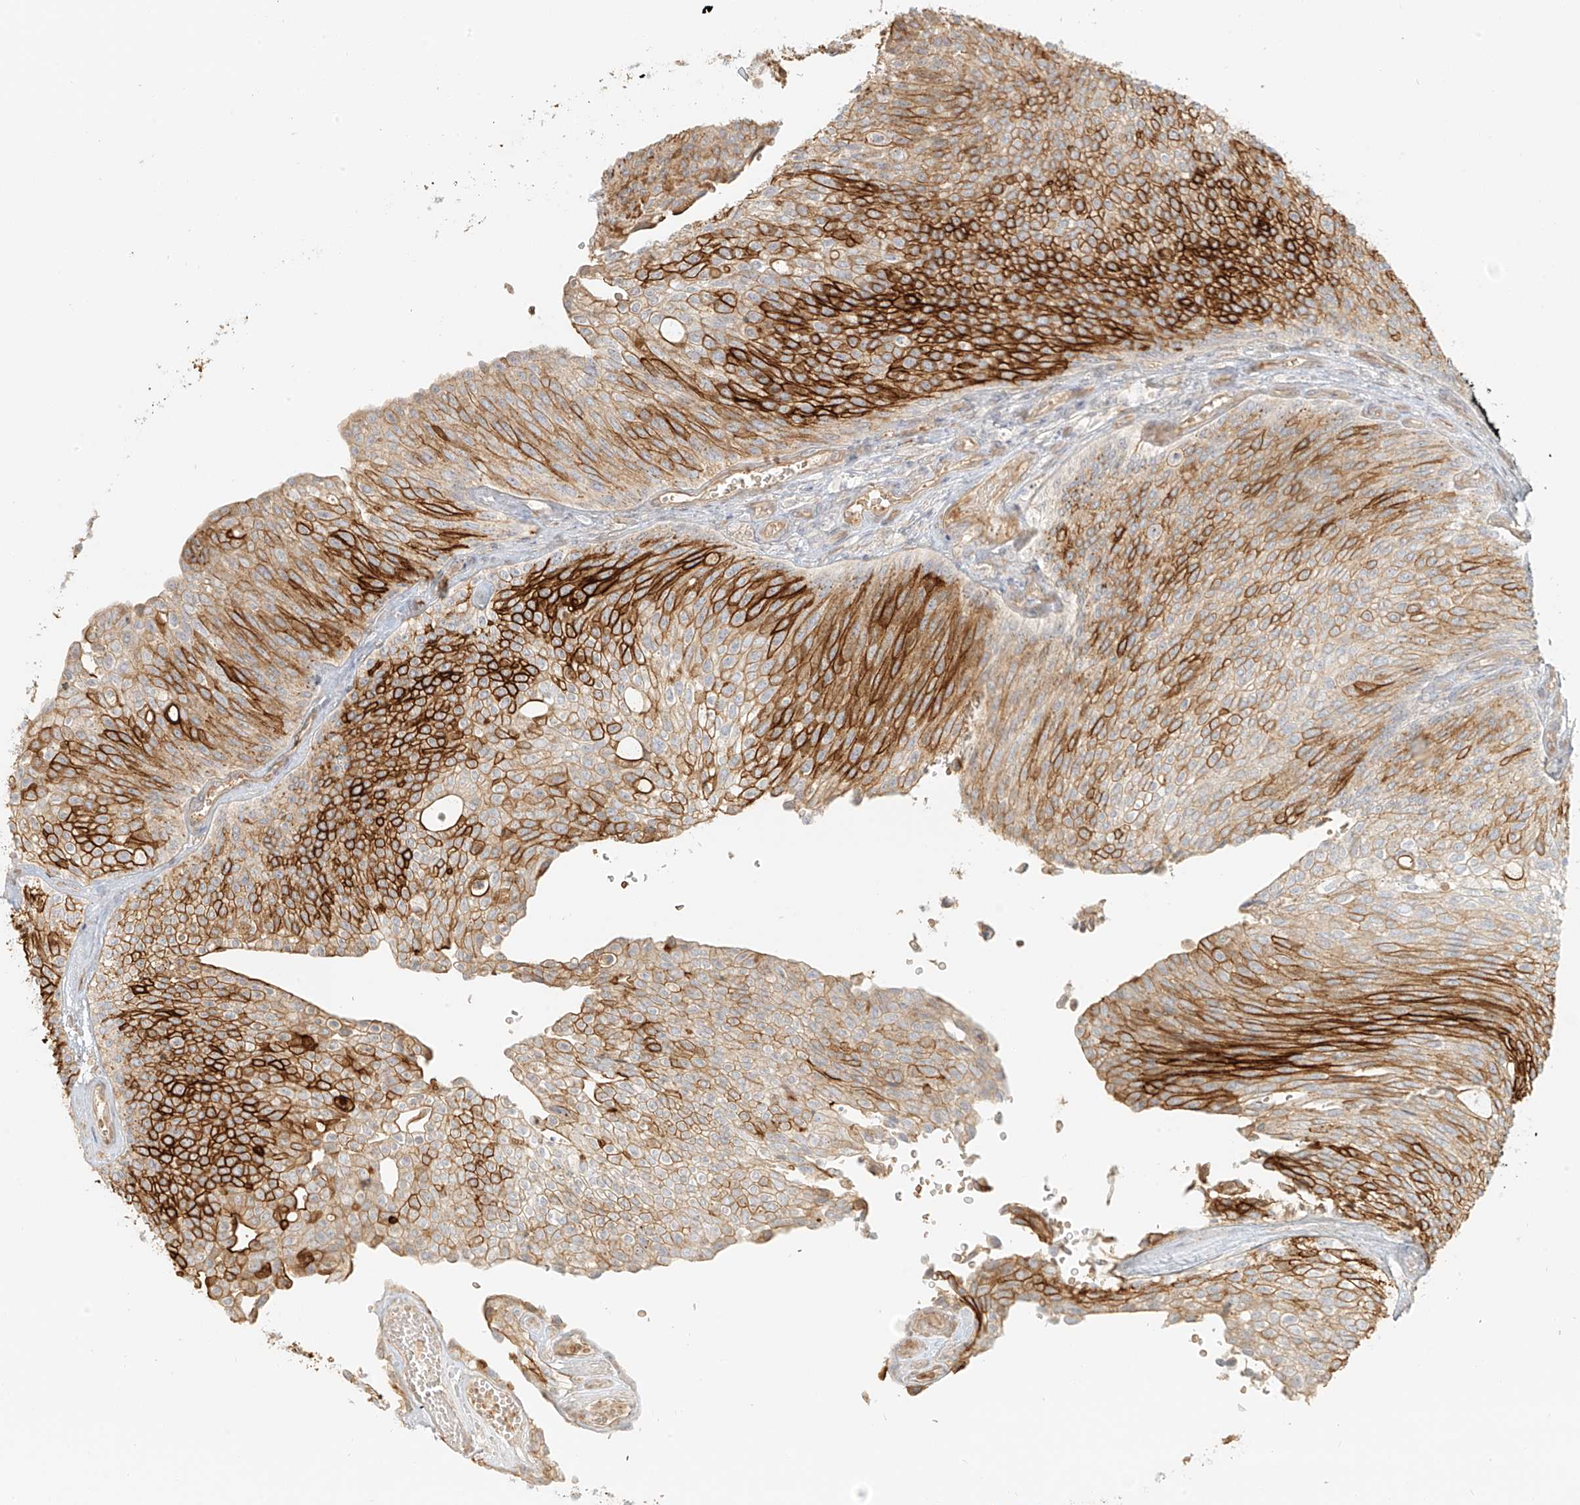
{"staining": {"intensity": "strong", "quantity": "25%-75%", "location": "cytoplasmic/membranous"}, "tissue": "urothelial cancer", "cell_type": "Tumor cells", "image_type": "cancer", "snomed": [{"axis": "morphology", "description": "Urothelial carcinoma, Low grade"}, {"axis": "topography", "description": "Urinary bladder"}], "caption": "The immunohistochemical stain highlights strong cytoplasmic/membranous positivity in tumor cells of urothelial carcinoma (low-grade) tissue. (DAB (3,3'-diaminobenzidine) IHC, brown staining for protein, blue staining for nuclei).", "gene": "UPK1B", "patient": {"sex": "female", "age": 79}}